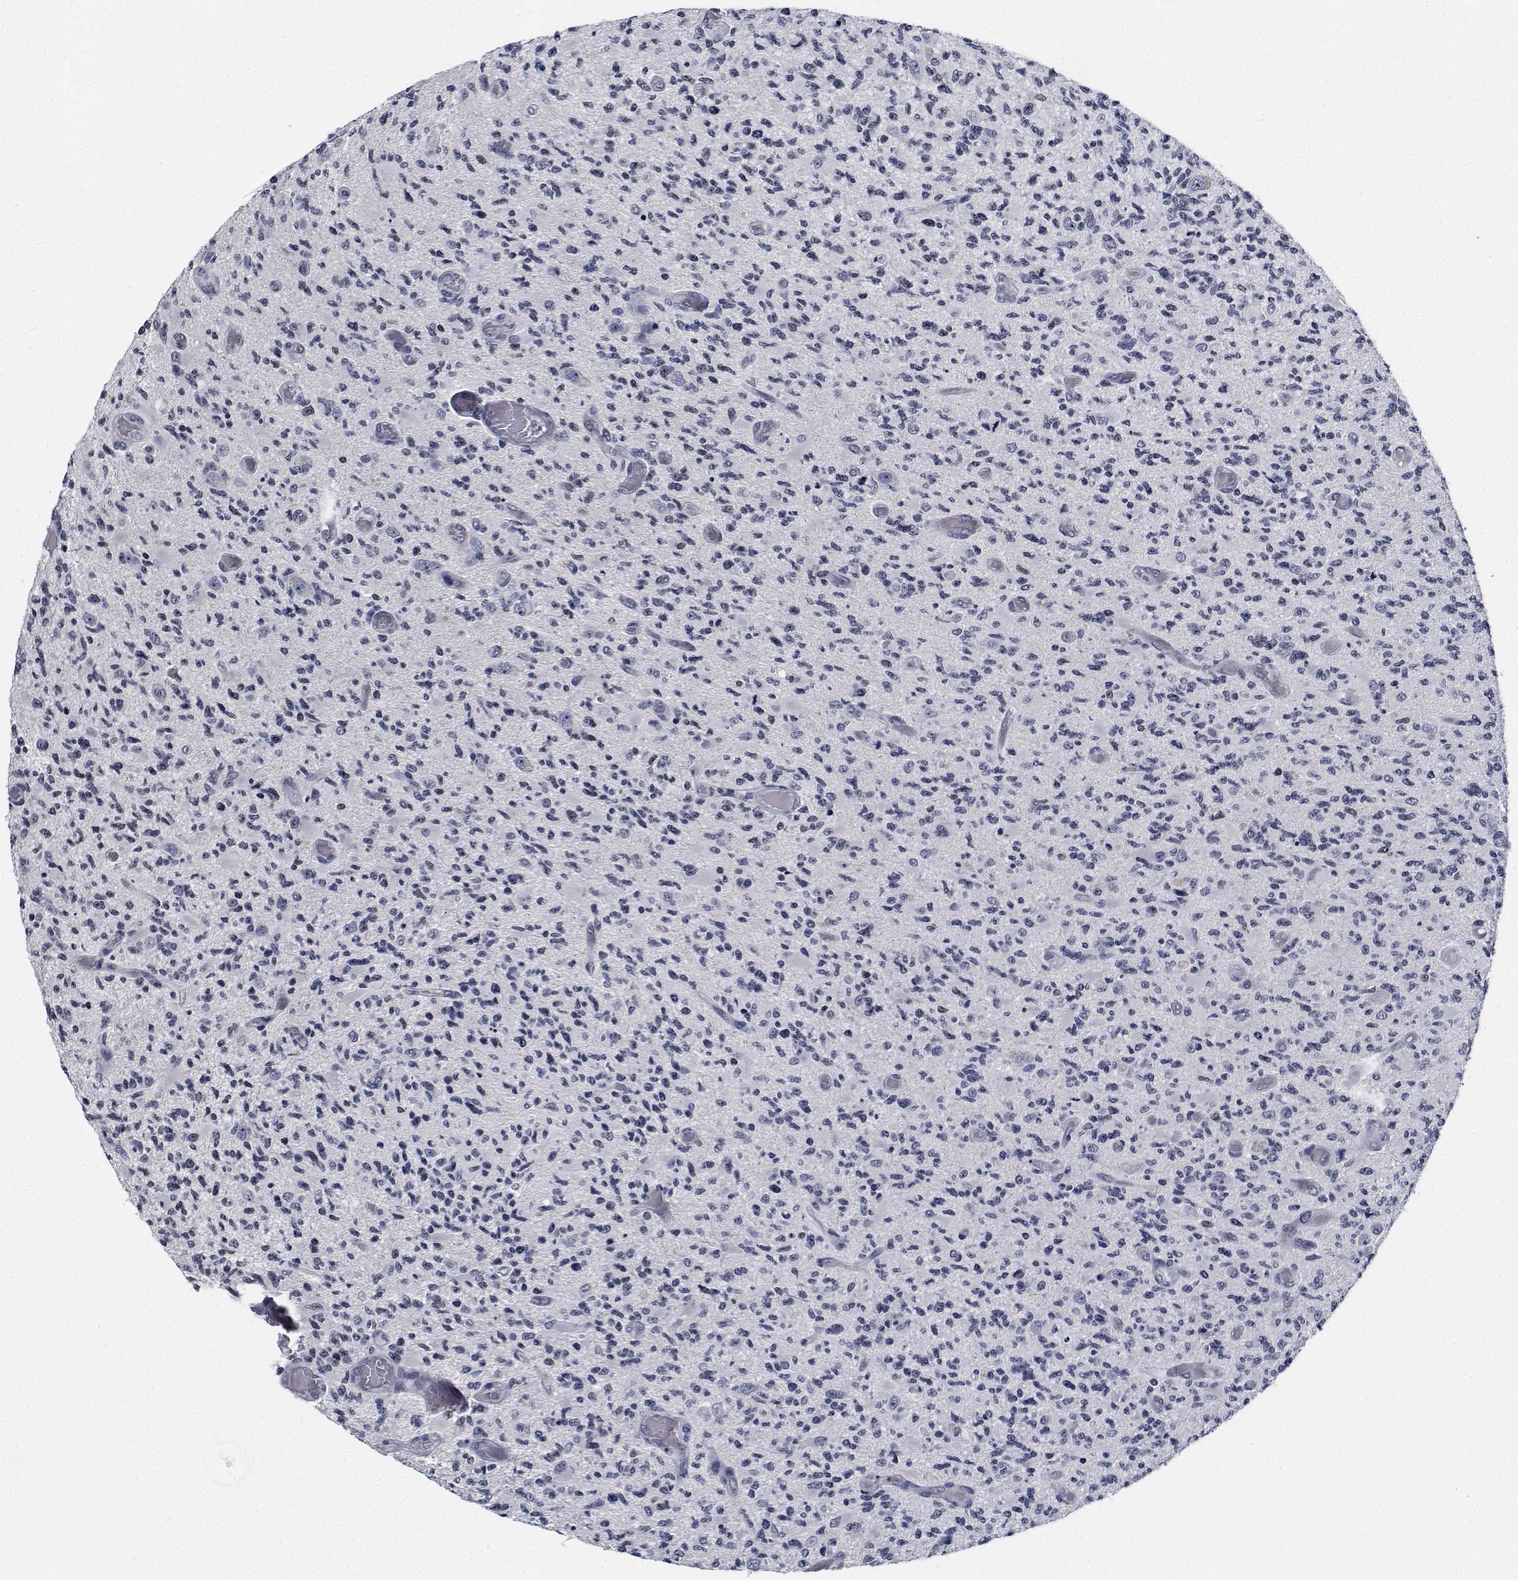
{"staining": {"intensity": "negative", "quantity": "none", "location": "none"}, "tissue": "glioma", "cell_type": "Tumor cells", "image_type": "cancer", "snomed": [{"axis": "morphology", "description": "Glioma, malignant, High grade"}, {"axis": "topography", "description": "Brain"}], "caption": "This is an immunohistochemistry (IHC) photomicrograph of human malignant high-grade glioma. There is no staining in tumor cells.", "gene": "NVL", "patient": {"sex": "female", "age": 63}}